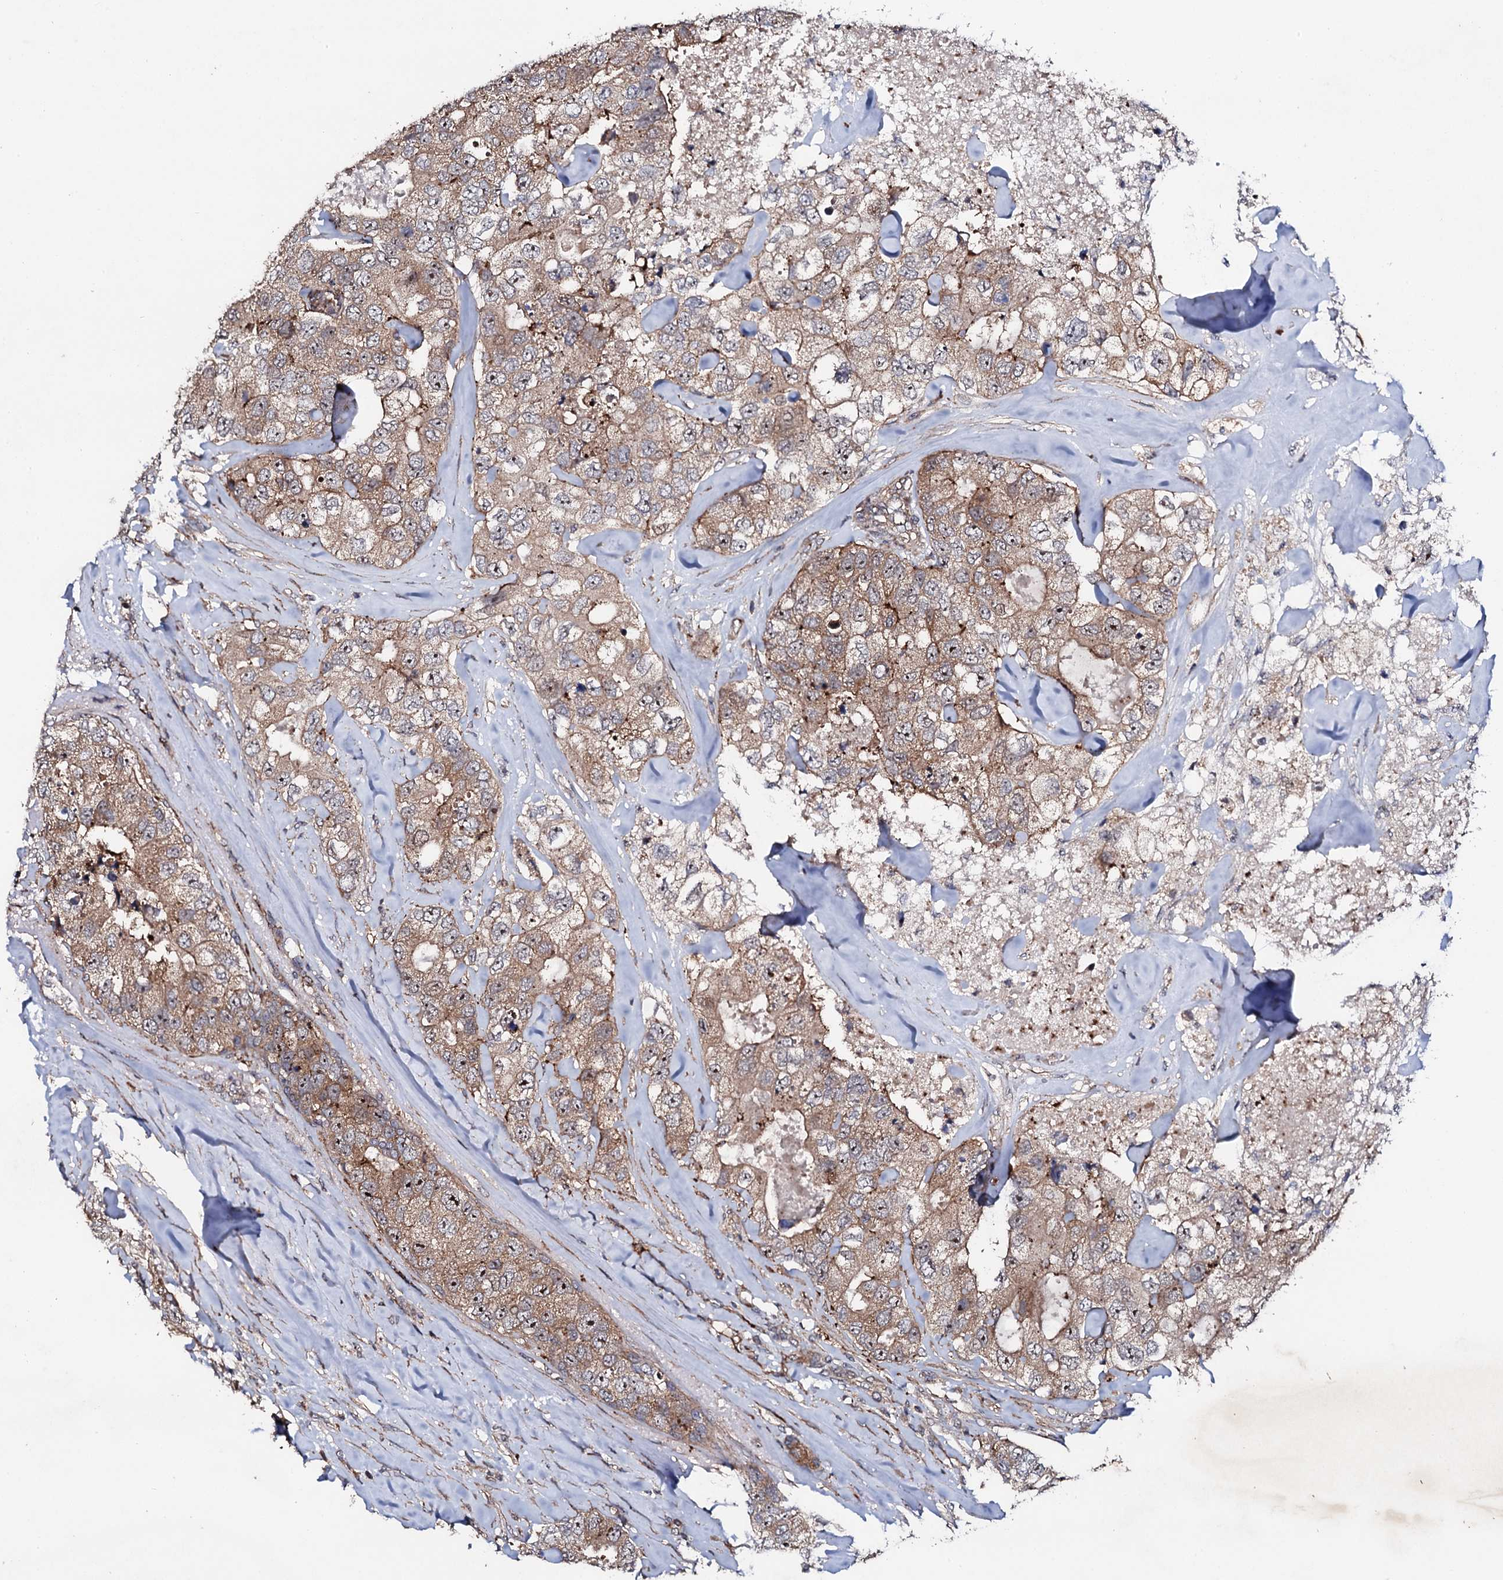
{"staining": {"intensity": "moderate", "quantity": ">75%", "location": "cytoplasmic/membranous,nuclear"}, "tissue": "breast cancer", "cell_type": "Tumor cells", "image_type": "cancer", "snomed": [{"axis": "morphology", "description": "Duct carcinoma"}, {"axis": "topography", "description": "Breast"}], "caption": "Protein expression analysis of human breast invasive ductal carcinoma reveals moderate cytoplasmic/membranous and nuclear staining in approximately >75% of tumor cells.", "gene": "GTPBP4", "patient": {"sex": "female", "age": 62}}